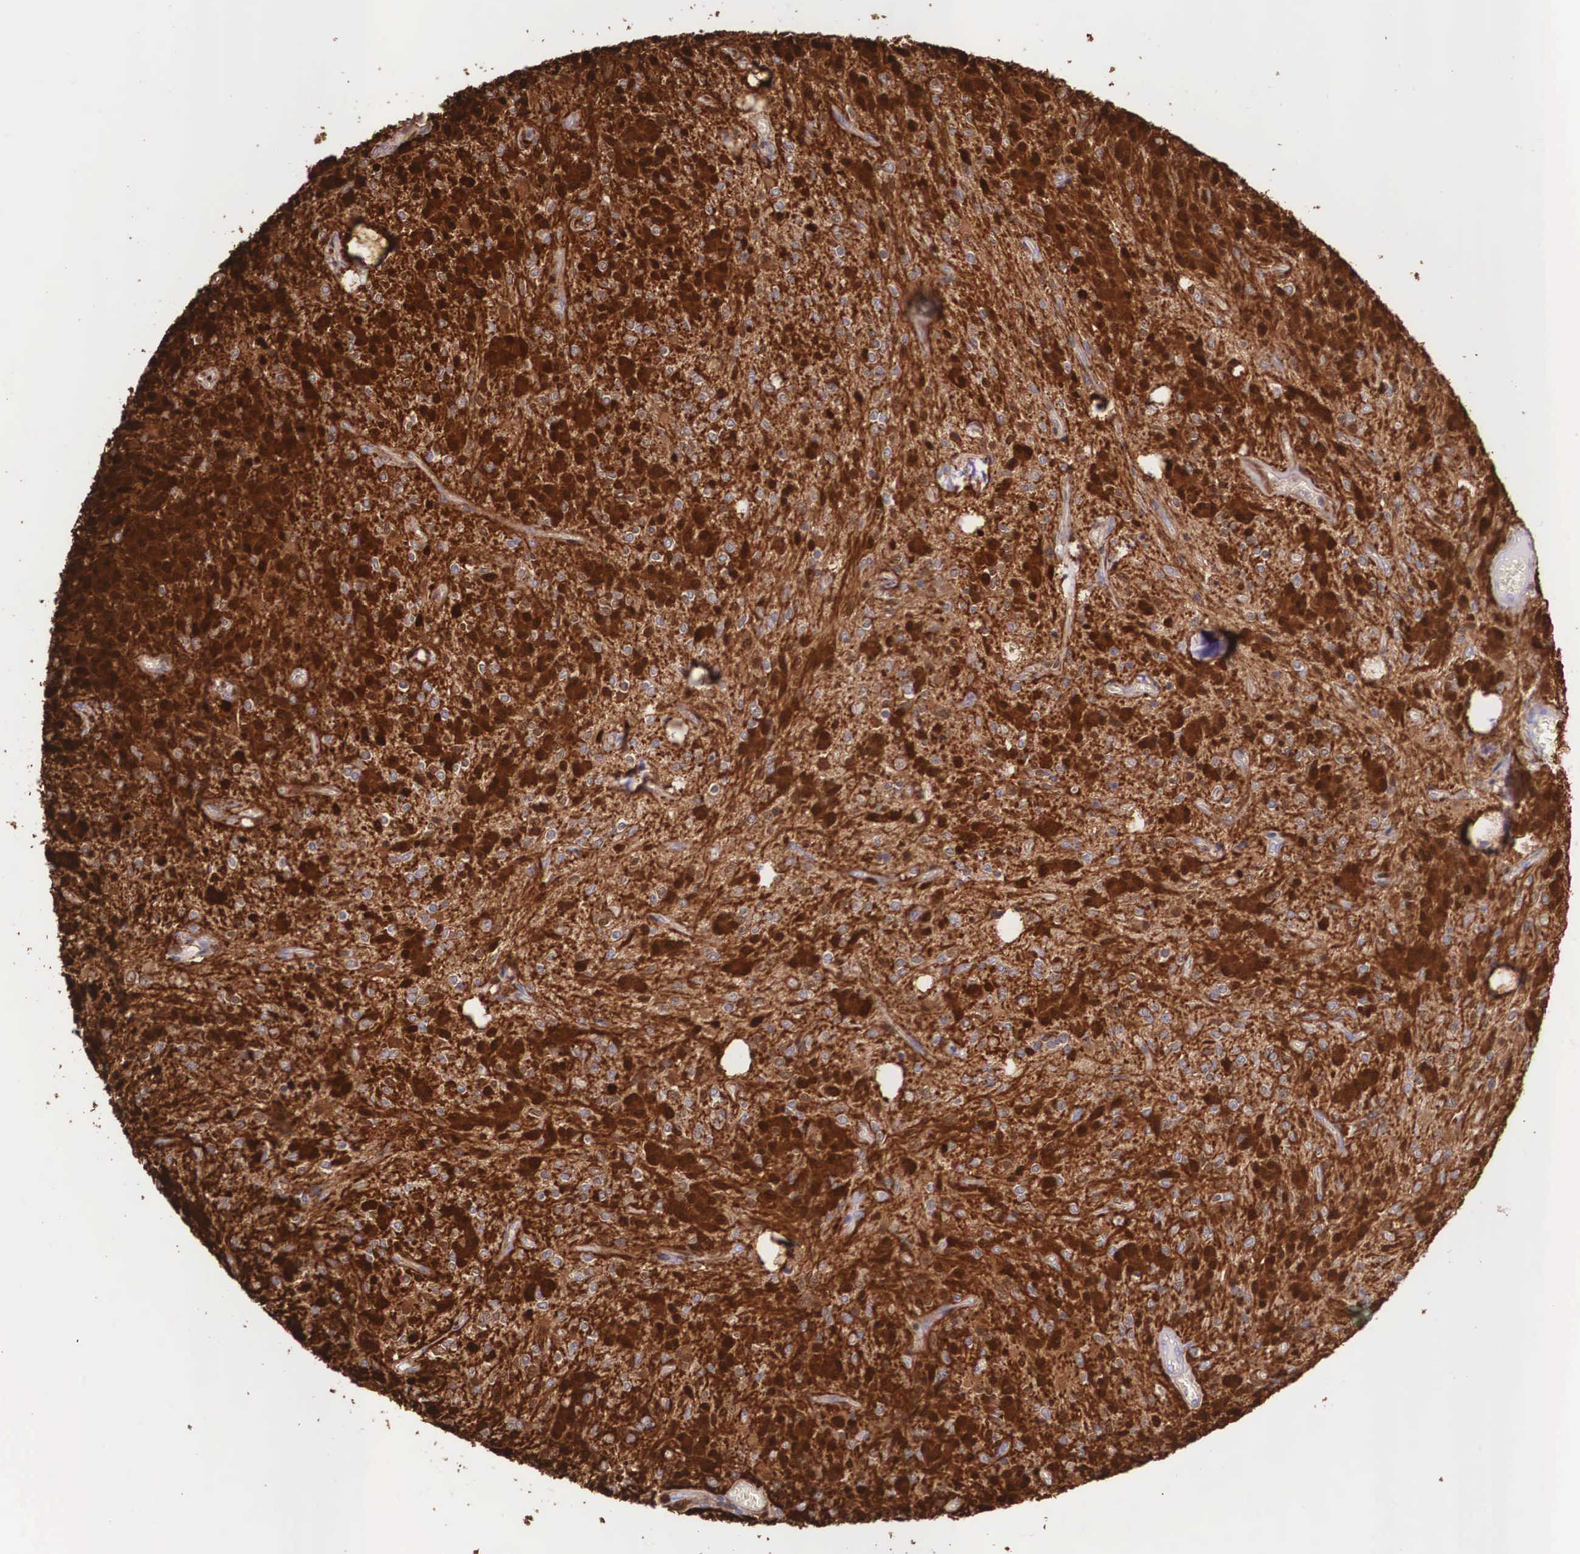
{"staining": {"intensity": "strong", "quantity": ">75%", "location": "cytoplasmic/membranous"}, "tissue": "glioma", "cell_type": "Tumor cells", "image_type": "cancer", "snomed": [{"axis": "morphology", "description": "Glioma, malignant, Low grade"}, {"axis": "topography", "description": "Brain"}], "caption": "Brown immunohistochemical staining in glioma shows strong cytoplasmic/membranous staining in approximately >75% of tumor cells.", "gene": "LGALS1", "patient": {"sex": "female", "age": 15}}